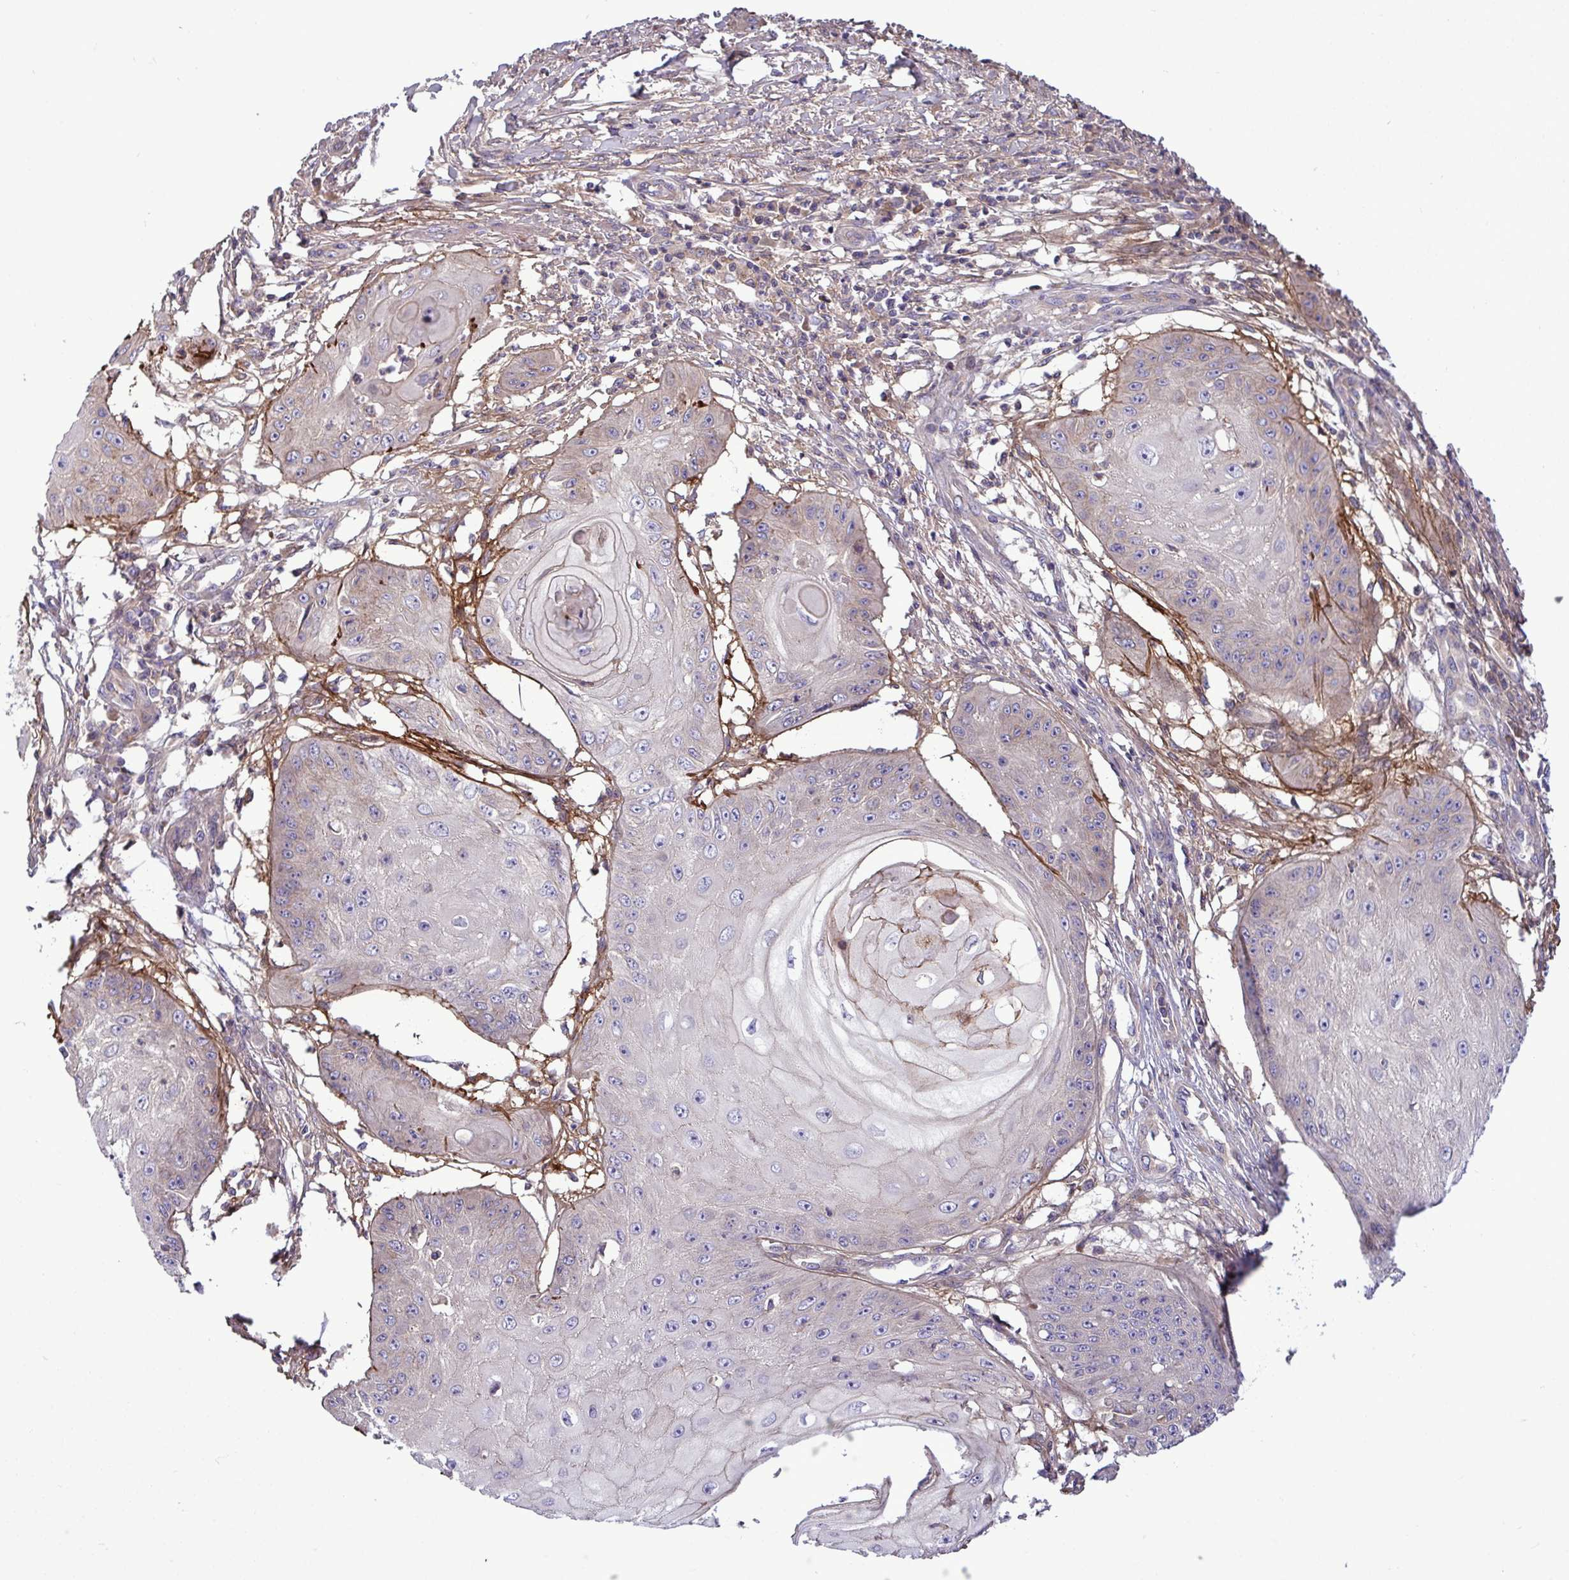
{"staining": {"intensity": "weak", "quantity": "<25%", "location": "cytoplasmic/membranous"}, "tissue": "skin cancer", "cell_type": "Tumor cells", "image_type": "cancer", "snomed": [{"axis": "morphology", "description": "Squamous cell carcinoma, NOS"}, {"axis": "topography", "description": "Skin"}], "caption": "A histopathology image of human squamous cell carcinoma (skin) is negative for staining in tumor cells.", "gene": "GRB14", "patient": {"sex": "male", "age": 70}}